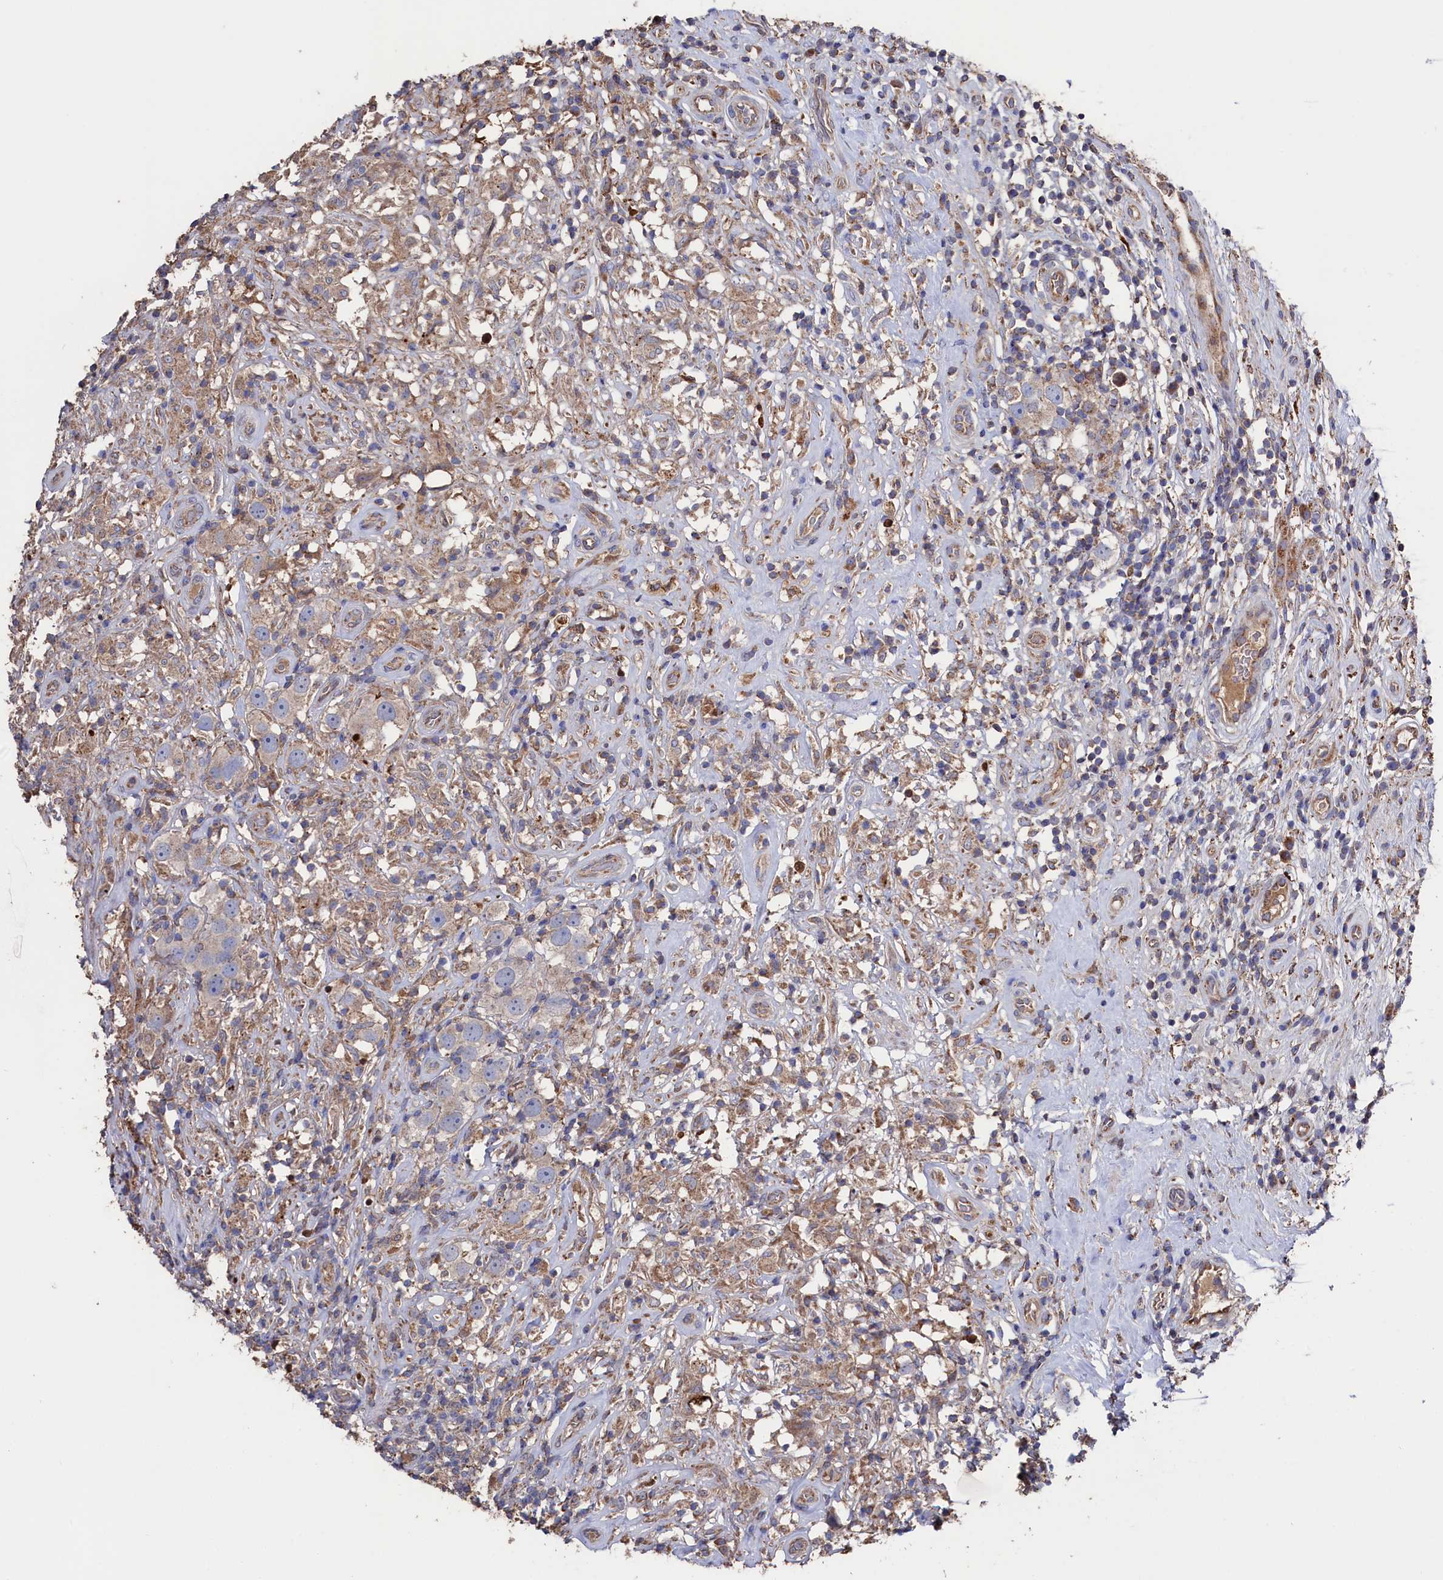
{"staining": {"intensity": "weak", "quantity": "25%-75%", "location": "cytoplasmic/membranous"}, "tissue": "testis cancer", "cell_type": "Tumor cells", "image_type": "cancer", "snomed": [{"axis": "morphology", "description": "Seminoma, NOS"}, {"axis": "topography", "description": "Testis"}], "caption": "Human testis cancer stained for a protein (brown) displays weak cytoplasmic/membranous positive positivity in about 25%-75% of tumor cells.", "gene": "TK2", "patient": {"sex": "male", "age": 49}}